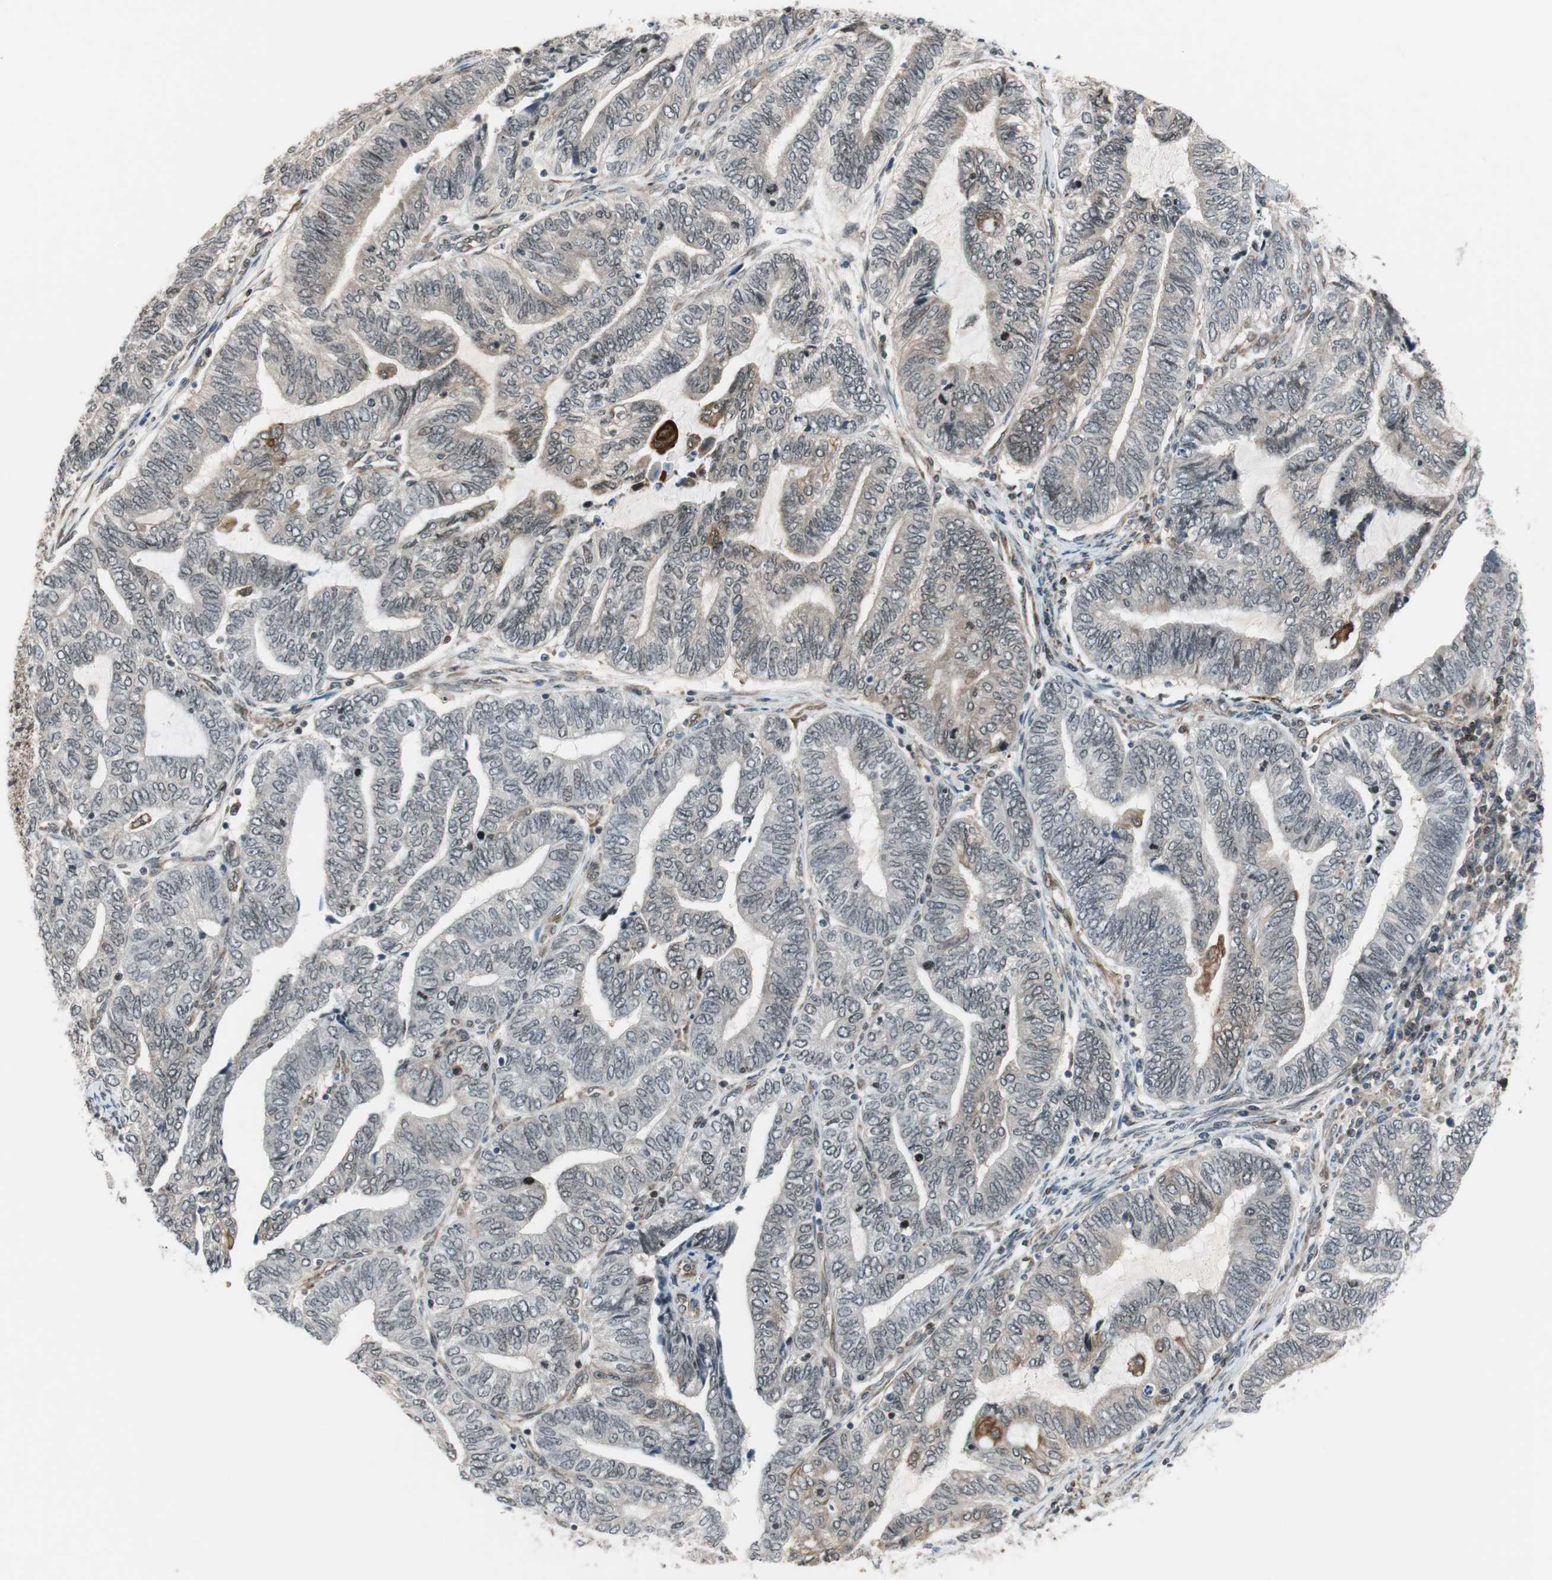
{"staining": {"intensity": "moderate", "quantity": "<25%", "location": "cytoplasmic/membranous"}, "tissue": "endometrial cancer", "cell_type": "Tumor cells", "image_type": "cancer", "snomed": [{"axis": "morphology", "description": "Adenocarcinoma, NOS"}, {"axis": "topography", "description": "Uterus"}, {"axis": "topography", "description": "Endometrium"}], "caption": "Tumor cells exhibit moderate cytoplasmic/membranous expression in approximately <25% of cells in endometrial adenocarcinoma. The protein of interest is shown in brown color, while the nuclei are stained blue.", "gene": "ZNF512B", "patient": {"sex": "female", "age": 70}}